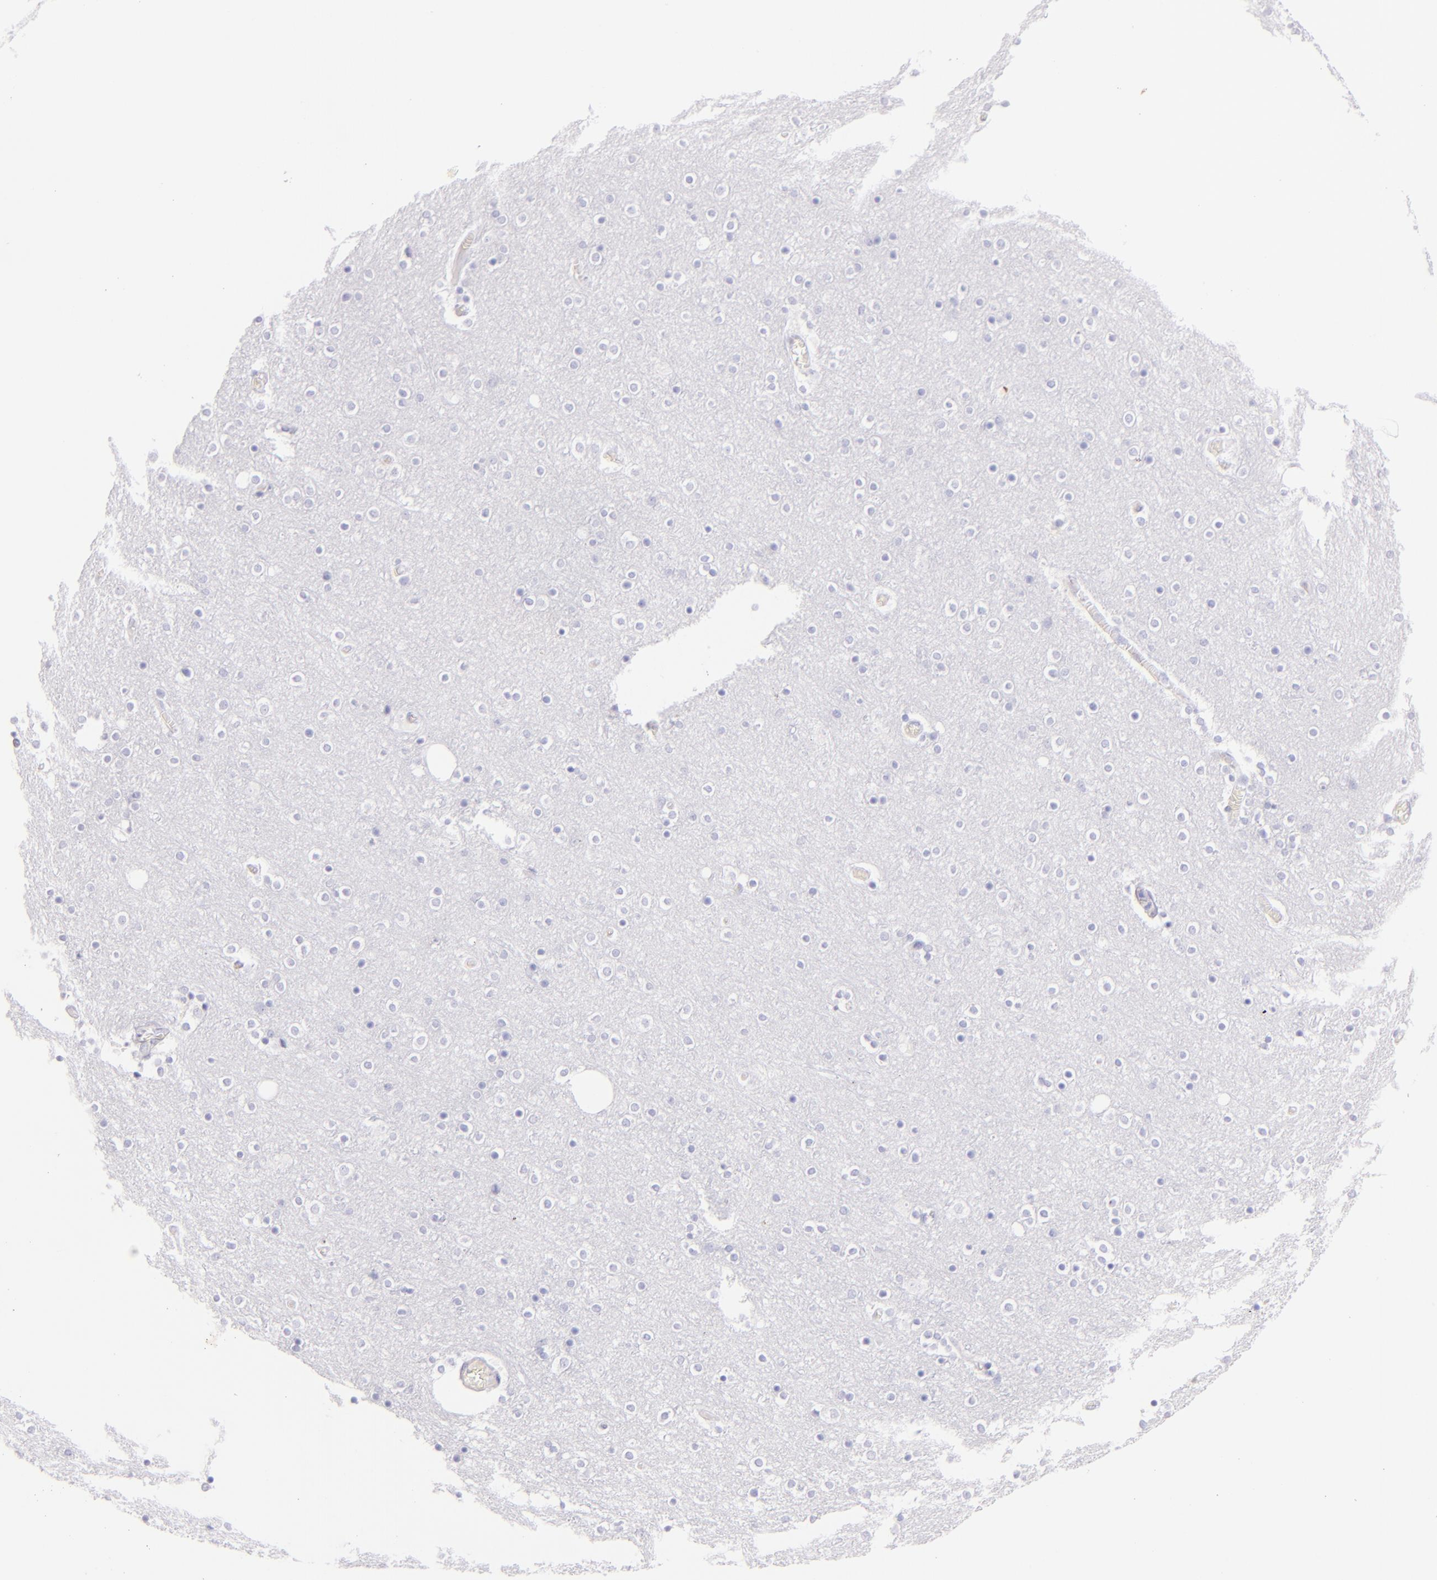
{"staining": {"intensity": "negative", "quantity": "none", "location": "none"}, "tissue": "cerebral cortex", "cell_type": "Endothelial cells", "image_type": "normal", "snomed": [{"axis": "morphology", "description": "Normal tissue, NOS"}, {"axis": "topography", "description": "Cerebral cortex"}], "caption": "The photomicrograph reveals no staining of endothelial cells in unremarkable cerebral cortex. The staining is performed using DAB (3,3'-diaminobenzidine) brown chromogen with nuclei counter-stained in using hematoxylin.", "gene": "SDC1", "patient": {"sex": "female", "age": 54}}